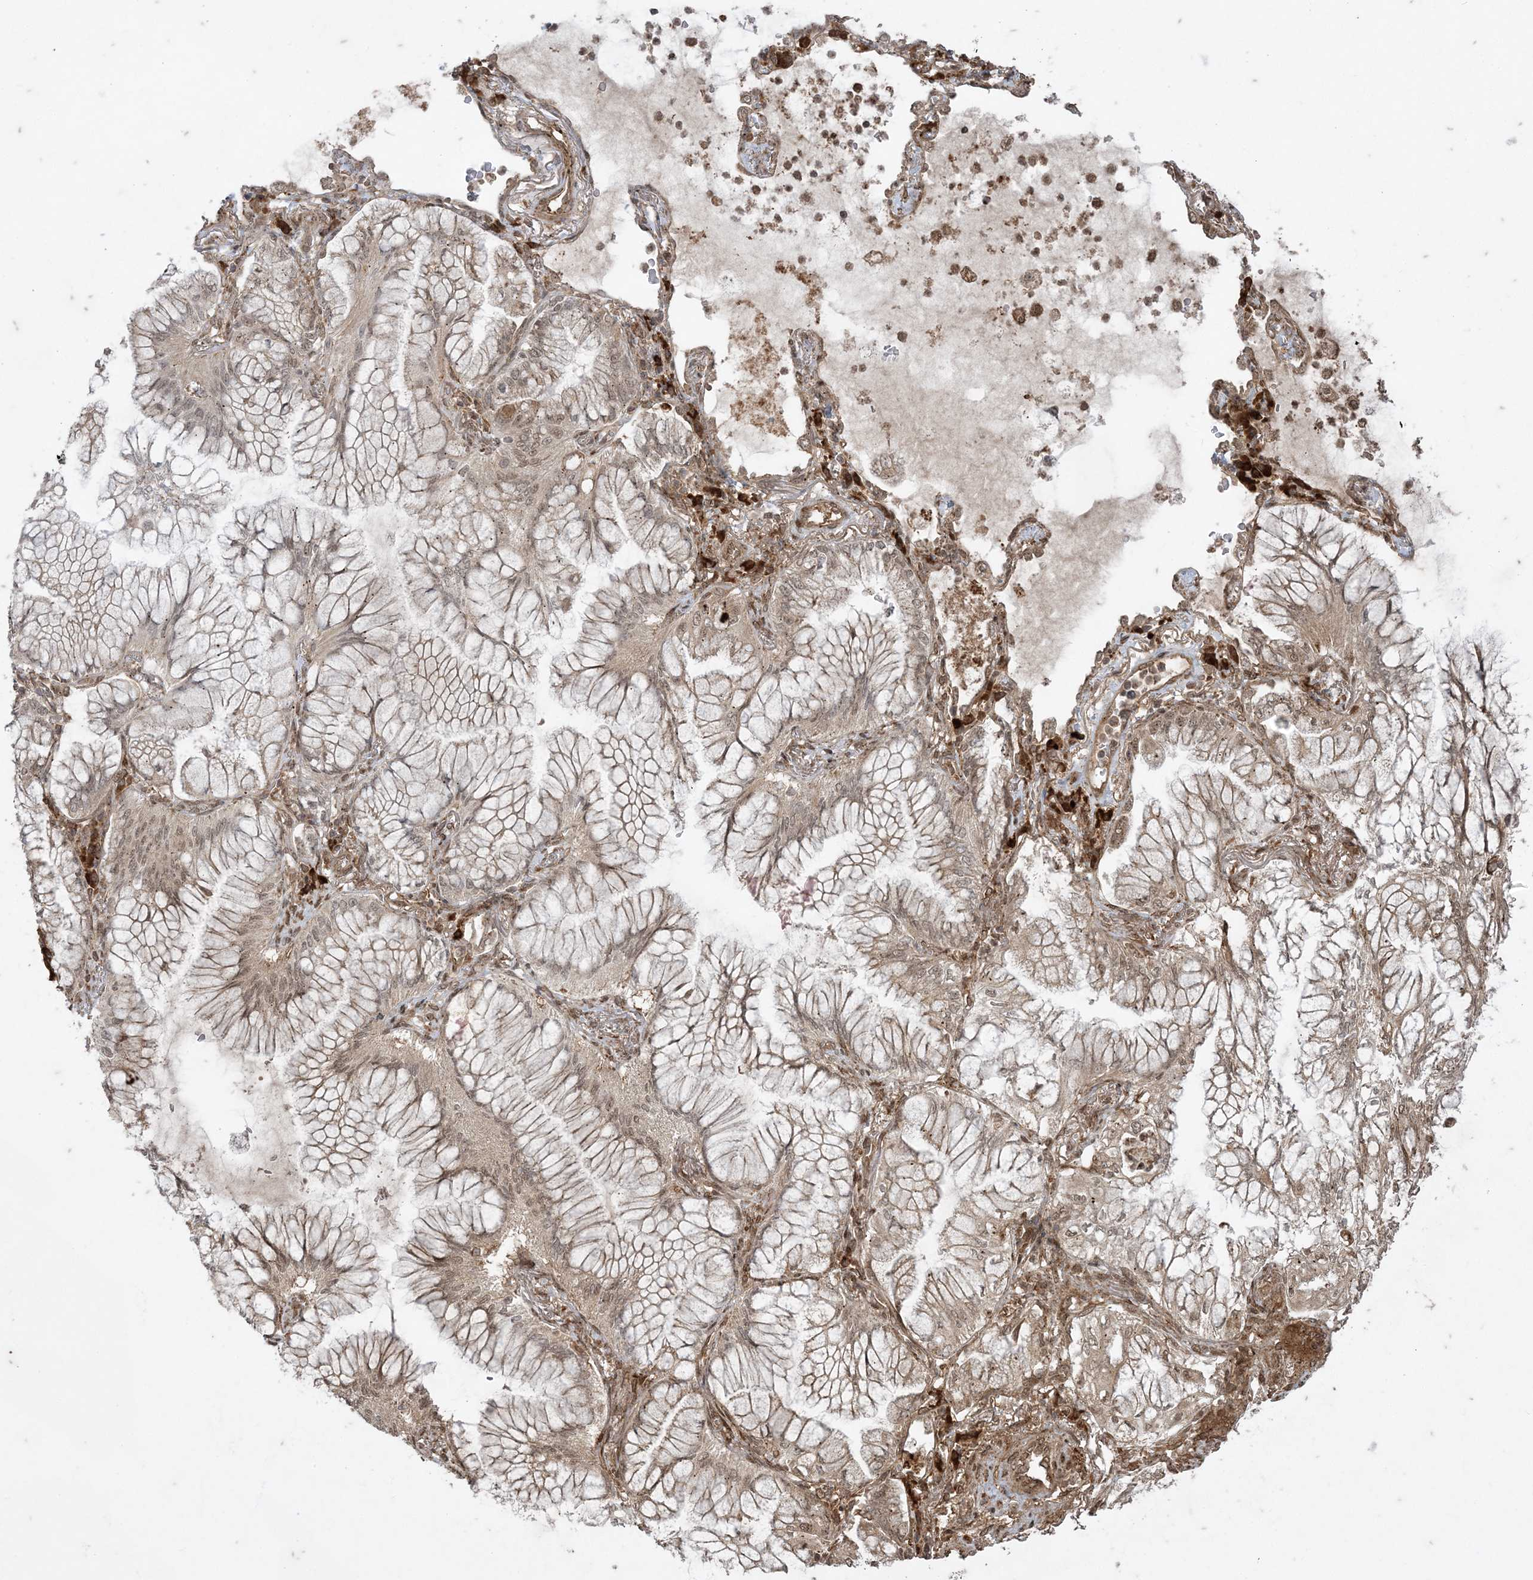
{"staining": {"intensity": "weak", "quantity": ">75%", "location": "cytoplasmic/membranous,nuclear"}, "tissue": "lung cancer", "cell_type": "Tumor cells", "image_type": "cancer", "snomed": [{"axis": "morphology", "description": "Adenocarcinoma, NOS"}, {"axis": "topography", "description": "Lung"}], "caption": "Protein expression analysis of lung cancer (adenocarcinoma) displays weak cytoplasmic/membranous and nuclear staining in approximately >75% of tumor cells.", "gene": "RRAS", "patient": {"sex": "female", "age": 70}}